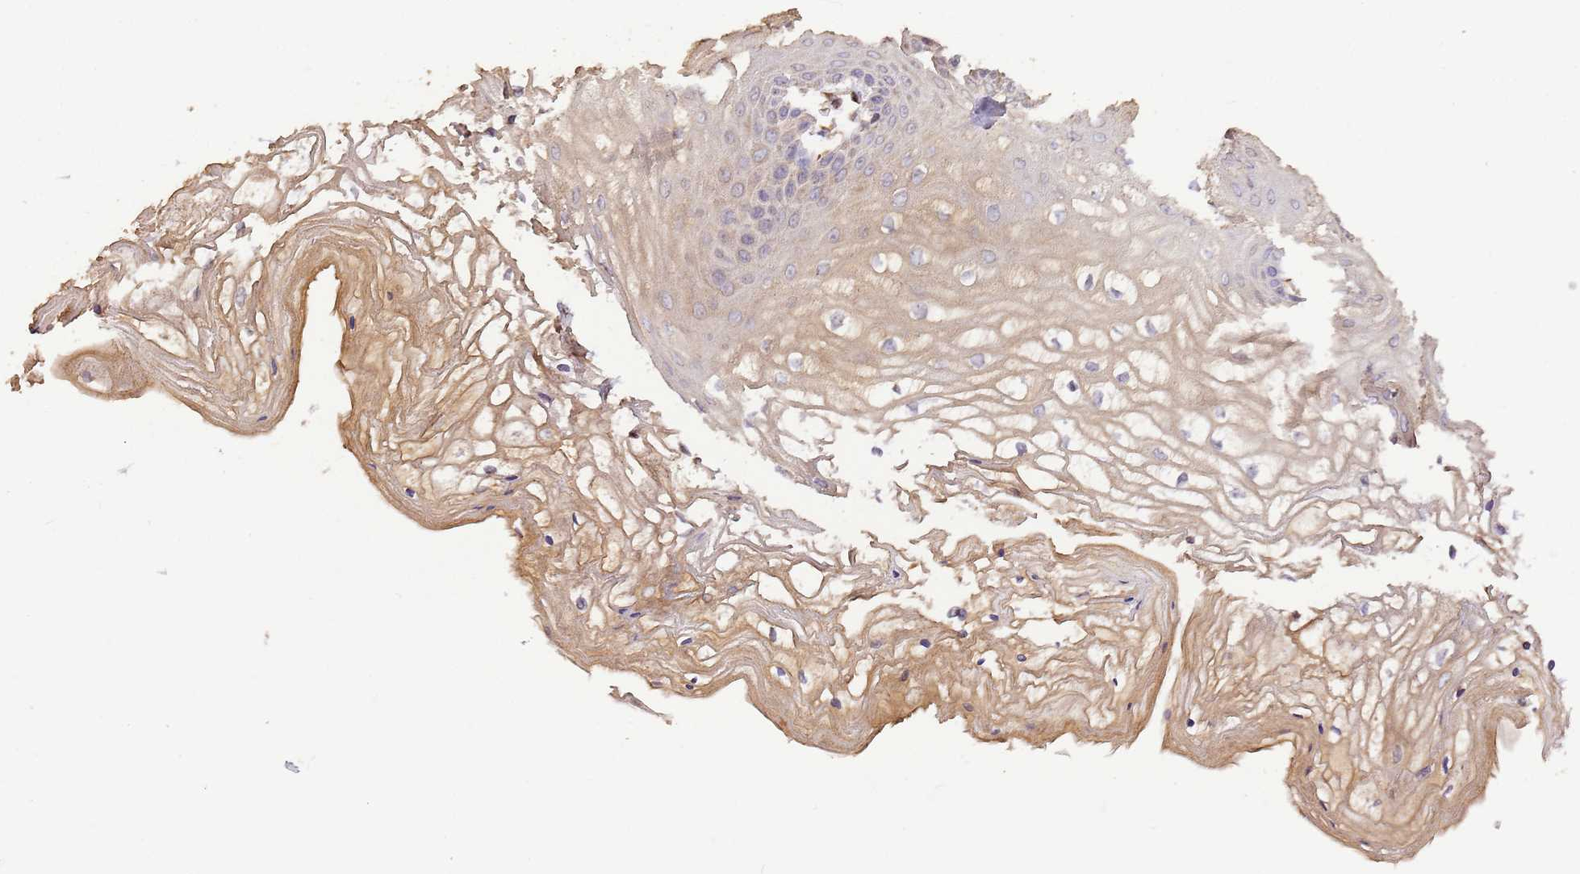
{"staining": {"intensity": "moderate", "quantity": "25%-75%", "location": "cytoplasmic/membranous"}, "tissue": "vagina", "cell_type": "Squamous epithelial cells", "image_type": "normal", "snomed": [{"axis": "morphology", "description": "Normal tissue, NOS"}, {"axis": "topography", "description": "Vagina"}], "caption": "Protein staining by immunohistochemistry (IHC) shows moderate cytoplasmic/membranous staining in approximately 25%-75% of squamous epithelial cells in unremarkable vagina.", "gene": "DOCK9", "patient": {"sex": "female", "age": 68}}